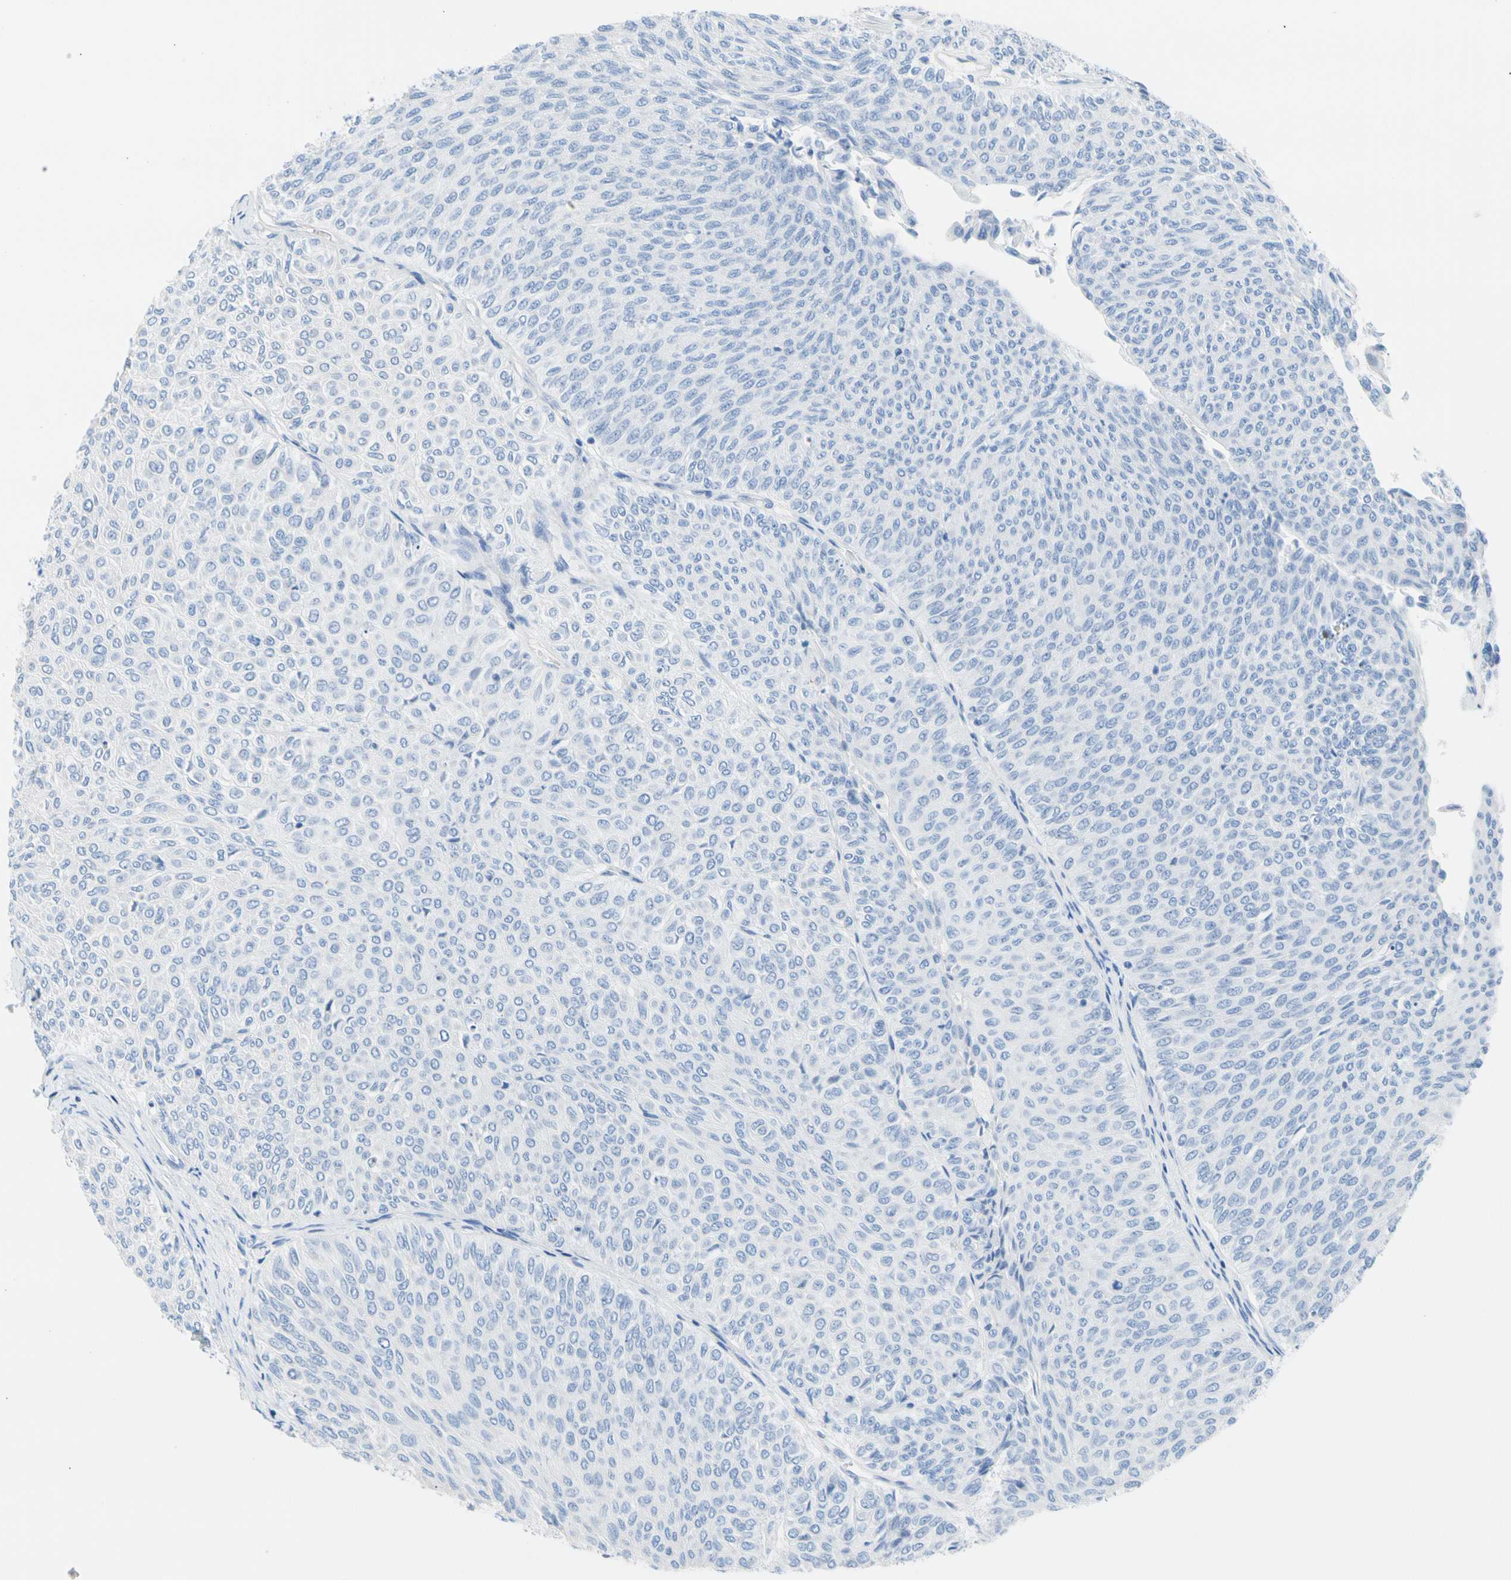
{"staining": {"intensity": "negative", "quantity": "none", "location": "none"}, "tissue": "urothelial cancer", "cell_type": "Tumor cells", "image_type": "cancer", "snomed": [{"axis": "morphology", "description": "Urothelial carcinoma, Low grade"}, {"axis": "topography", "description": "Urinary bladder"}], "caption": "The micrograph demonstrates no staining of tumor cells in urothelial cancer.", "gene": "CEL", "patient": {"sex": "male", "age": 78}}